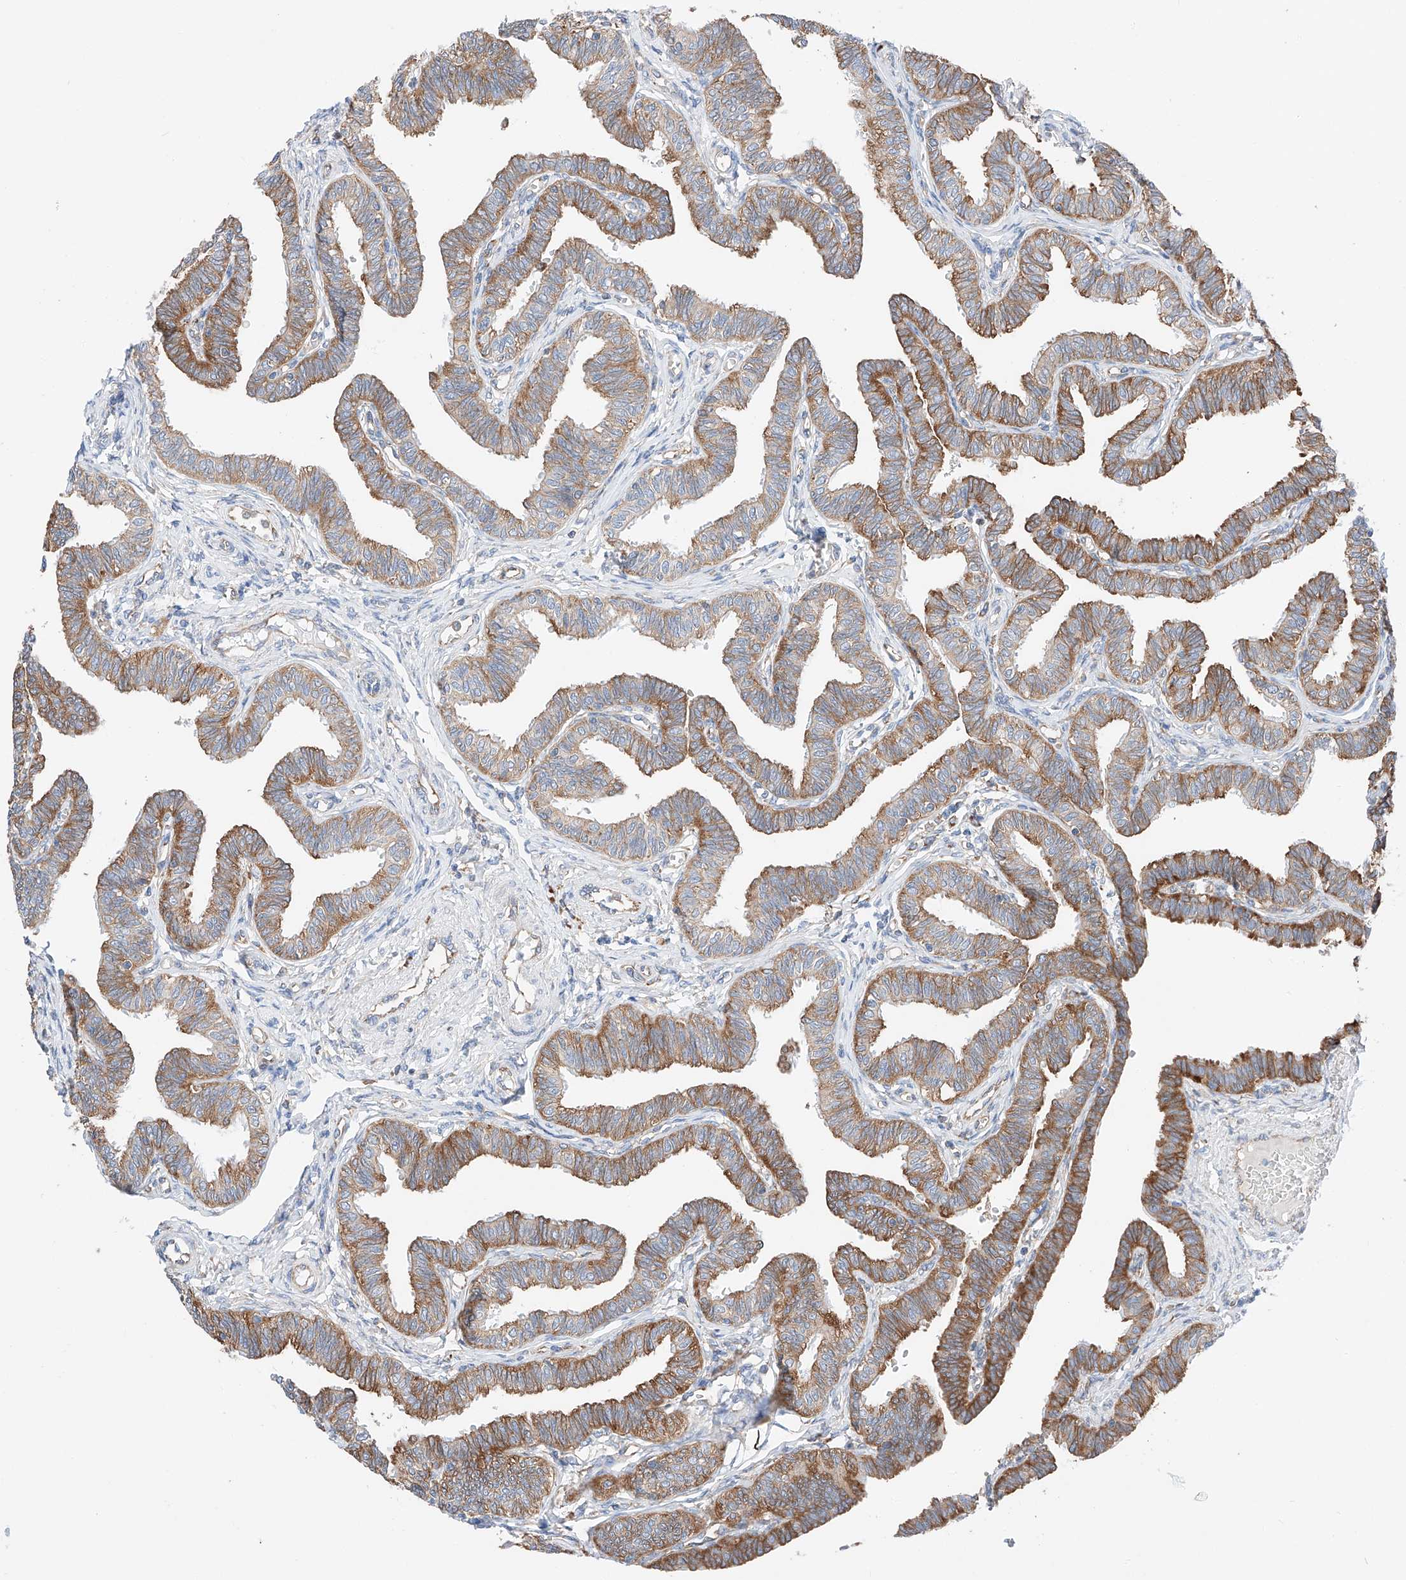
{"staining": {"intensity": "moderate", "quantity": ">75%", "location": "cytoplasmic/membranous"}, "tissue": "fallopian tube", "cell_type": "Glandular cells", "image_type": "normal", "snomed": [{"axis": "morphology", "description": "Normal tissue, NOS"}, {"axis": "topography", "description": "Fallopian tube"}, {"axis": "topography", "description": "Ovary"}], "caption": "This is a micrograph of IHC staining of unremarkable fallopian tube, which shows moderate expression in the cytoplasmic/membranous of glandular cells.", "gene": "CRELD1", "patient": {"sex": "female", "age": 23}}